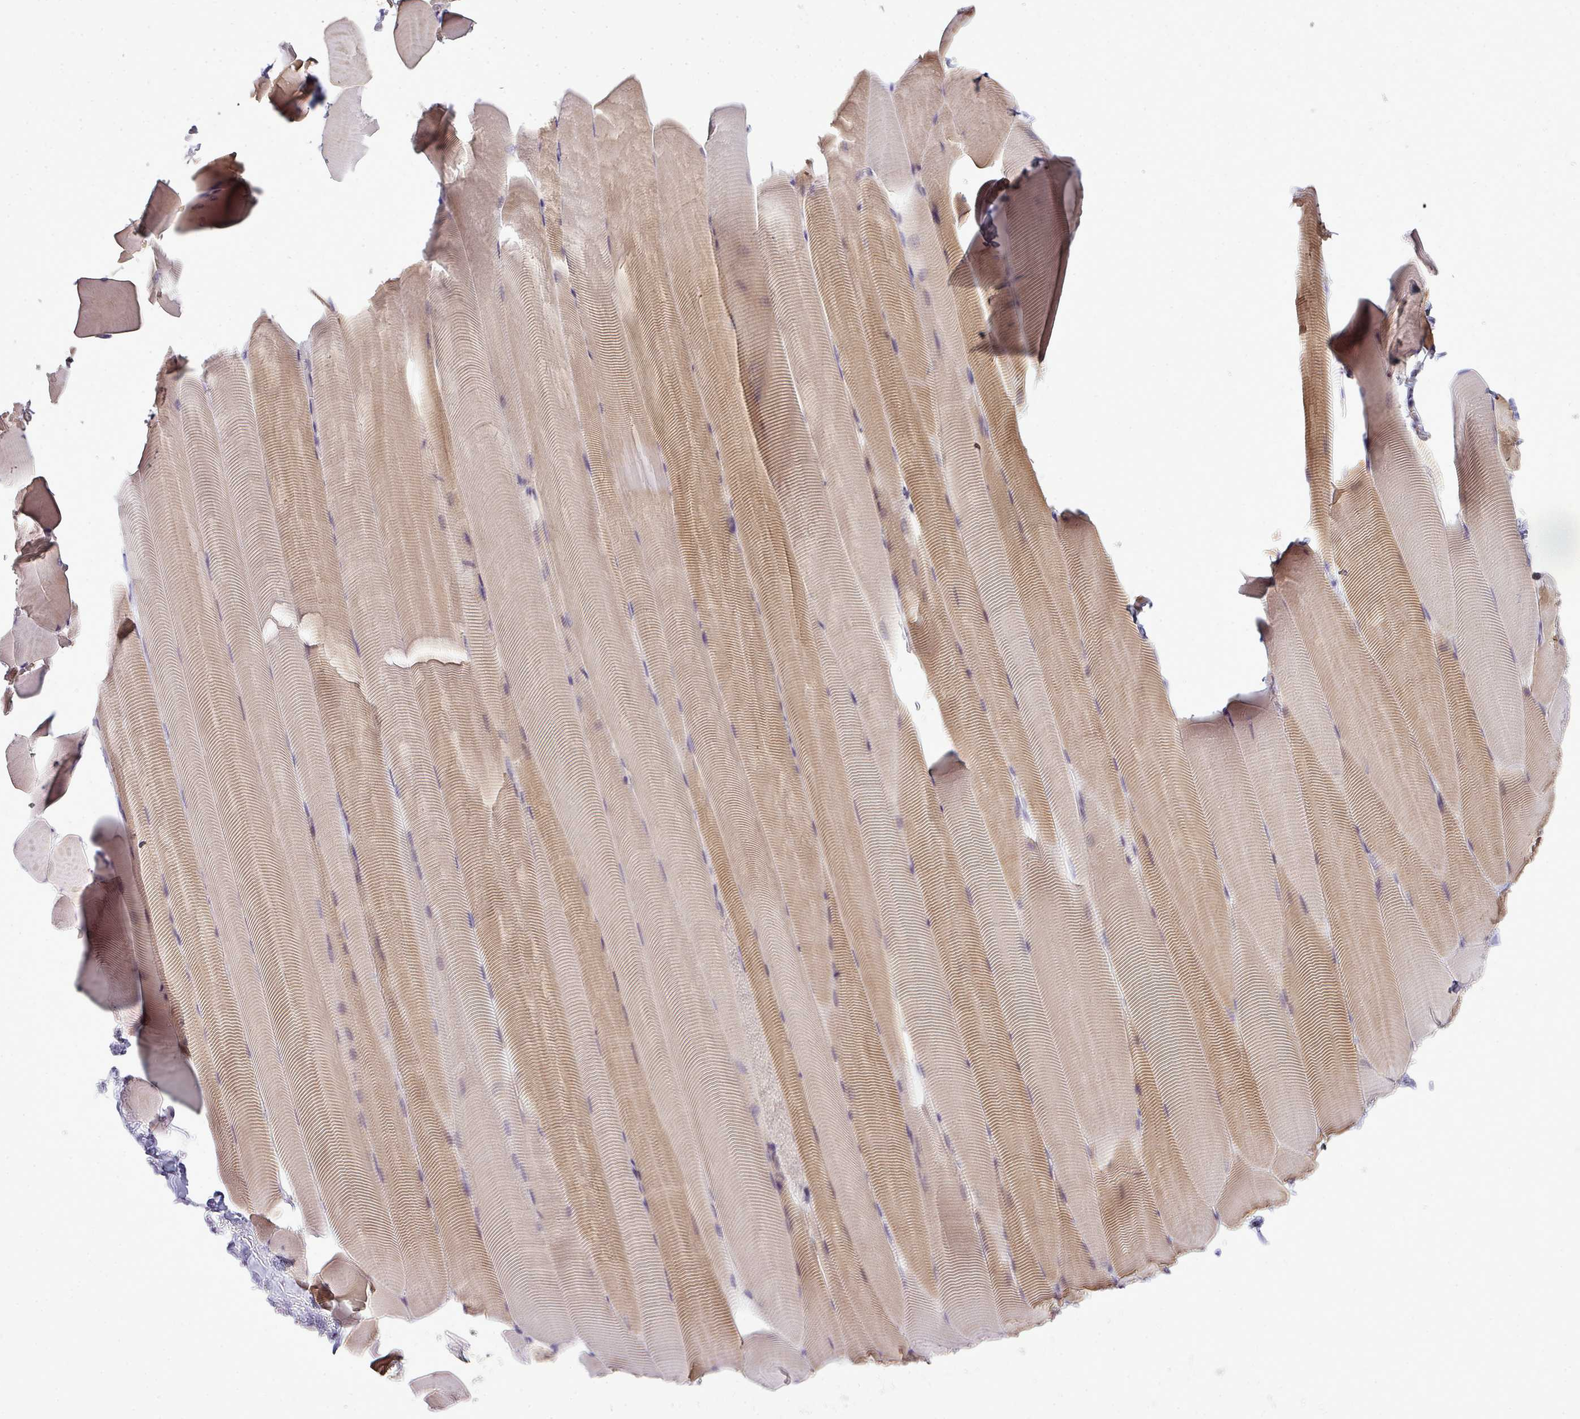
{"staining": {"intensity": "moderate", "quantity": "25%-75%", "location": "cytoplasmic/membranous"}, "tissue": "skeletal muscle", "cell_type": "Myocytes", "image_type": "normal", "snomed": [{"axis": "morphology", "description": "Normal tissue, NOS"}, {"axis": "topography", "description": "Skeletal muscle"}], "caption": "DAB immunohistochemical staining of unremarkable skeletal muscle reveals moderate cytoplasmic/membranous protein positivity in approximately 25%-75% of myocytes. The staining was performed using DAB to visualize the protein expression in brown, while the nuclei were stained in blue with hematoxylin (Magnification: 20x).", "gene": "STAT5A", "patient": {"sex": "male", "age": 25}}